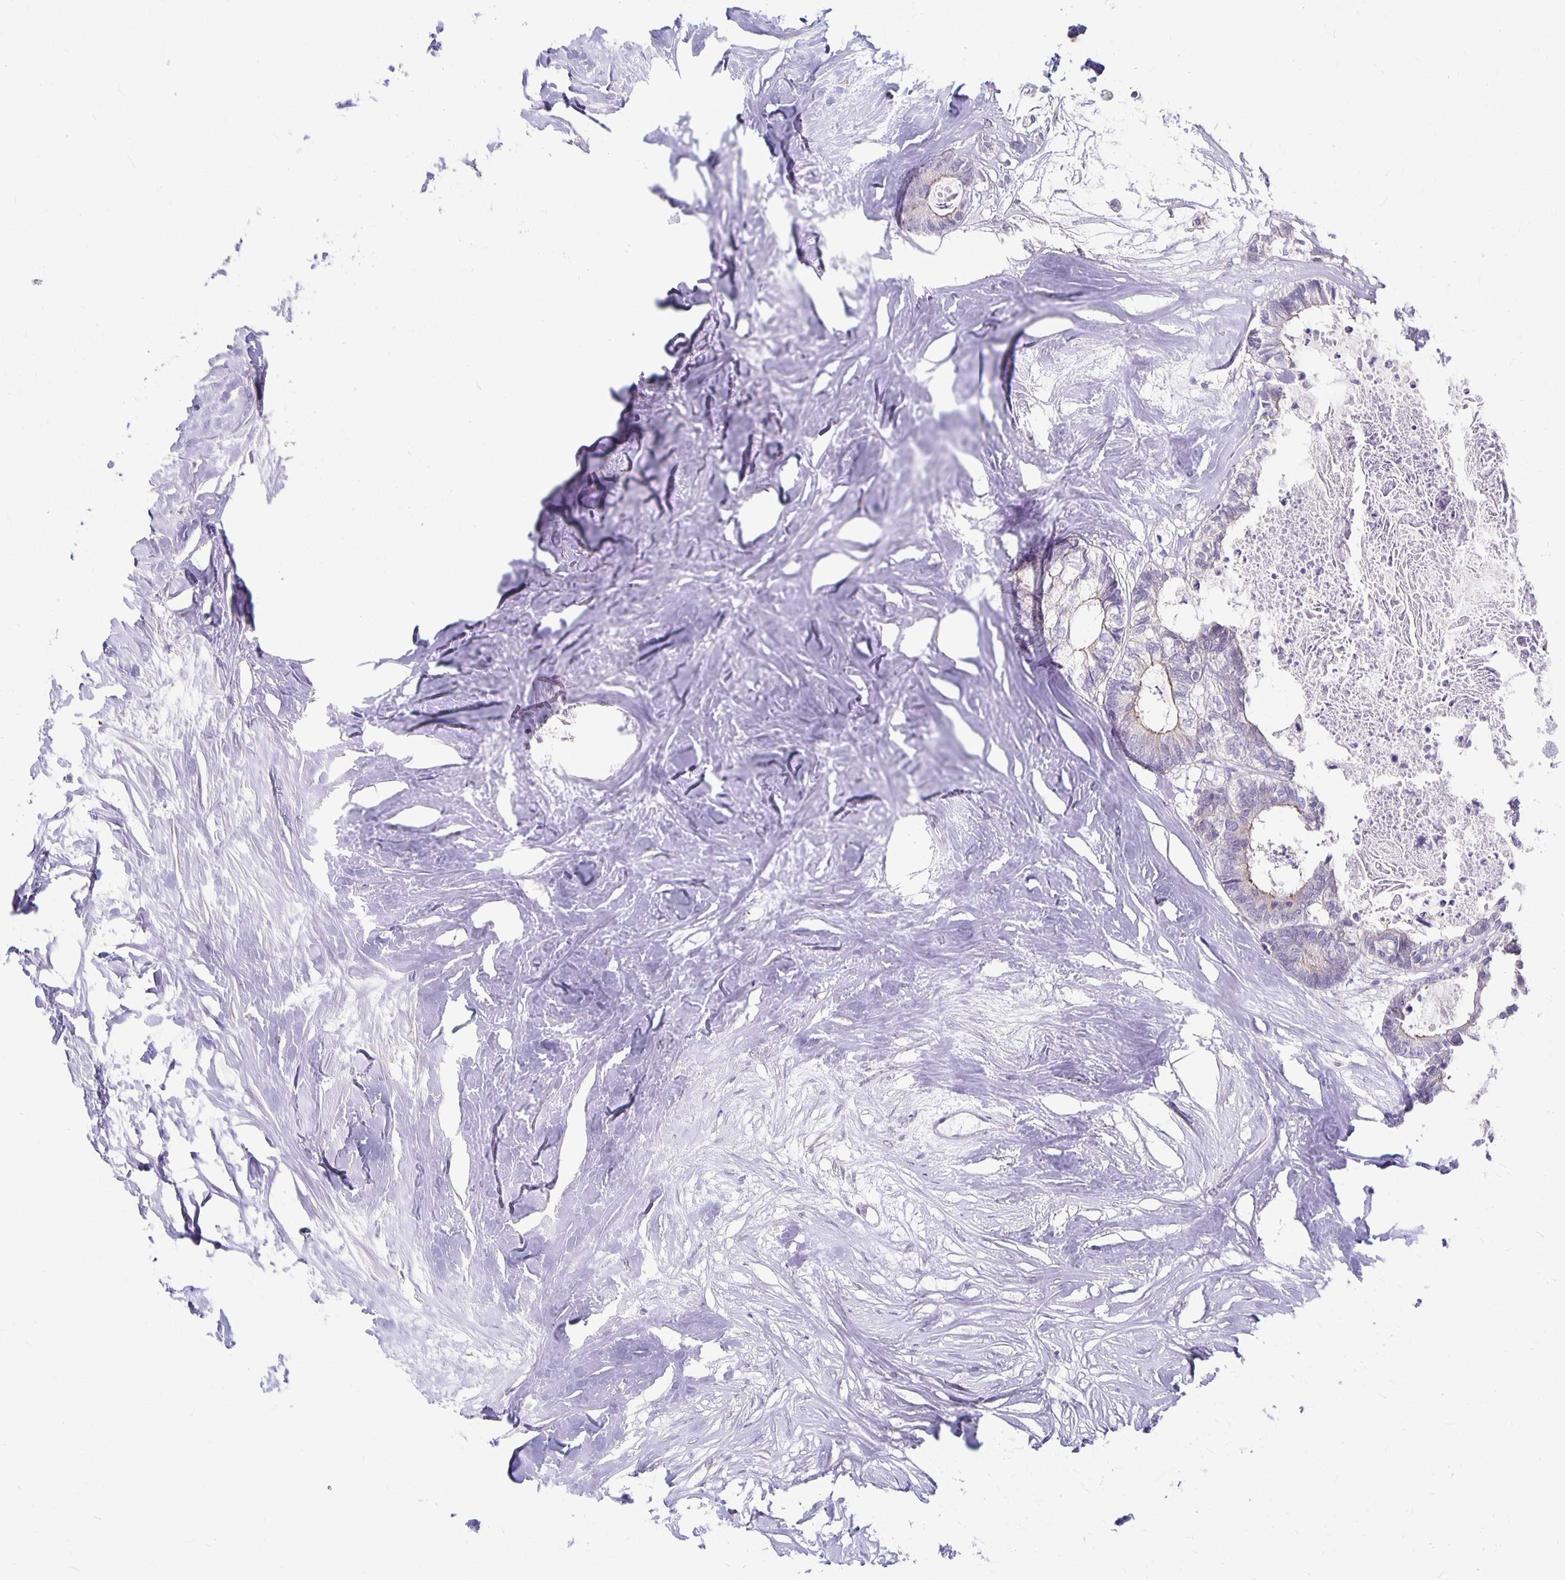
{"staining": {"intensity": "negative", "quantity": "none", "location": "none"}, "tissue": "colorectal cancer", "cell_type": "Tumor cells", "image_type": "cancer", "snomed": [{"axis": "morphology", "description": "Adenocarcinoma, NOS"}, {"axis": "topography", "description": "Colon"}, {"axis": "topography", "description": "Rectum"}], "caption": "This is an immunohistochemistry photomicrograph of human colorectal adenocarcinoma. There is no staining in tumor cells.", "gene": "PPP1R3E", "patient": {"sex": "male", "age": 57}}